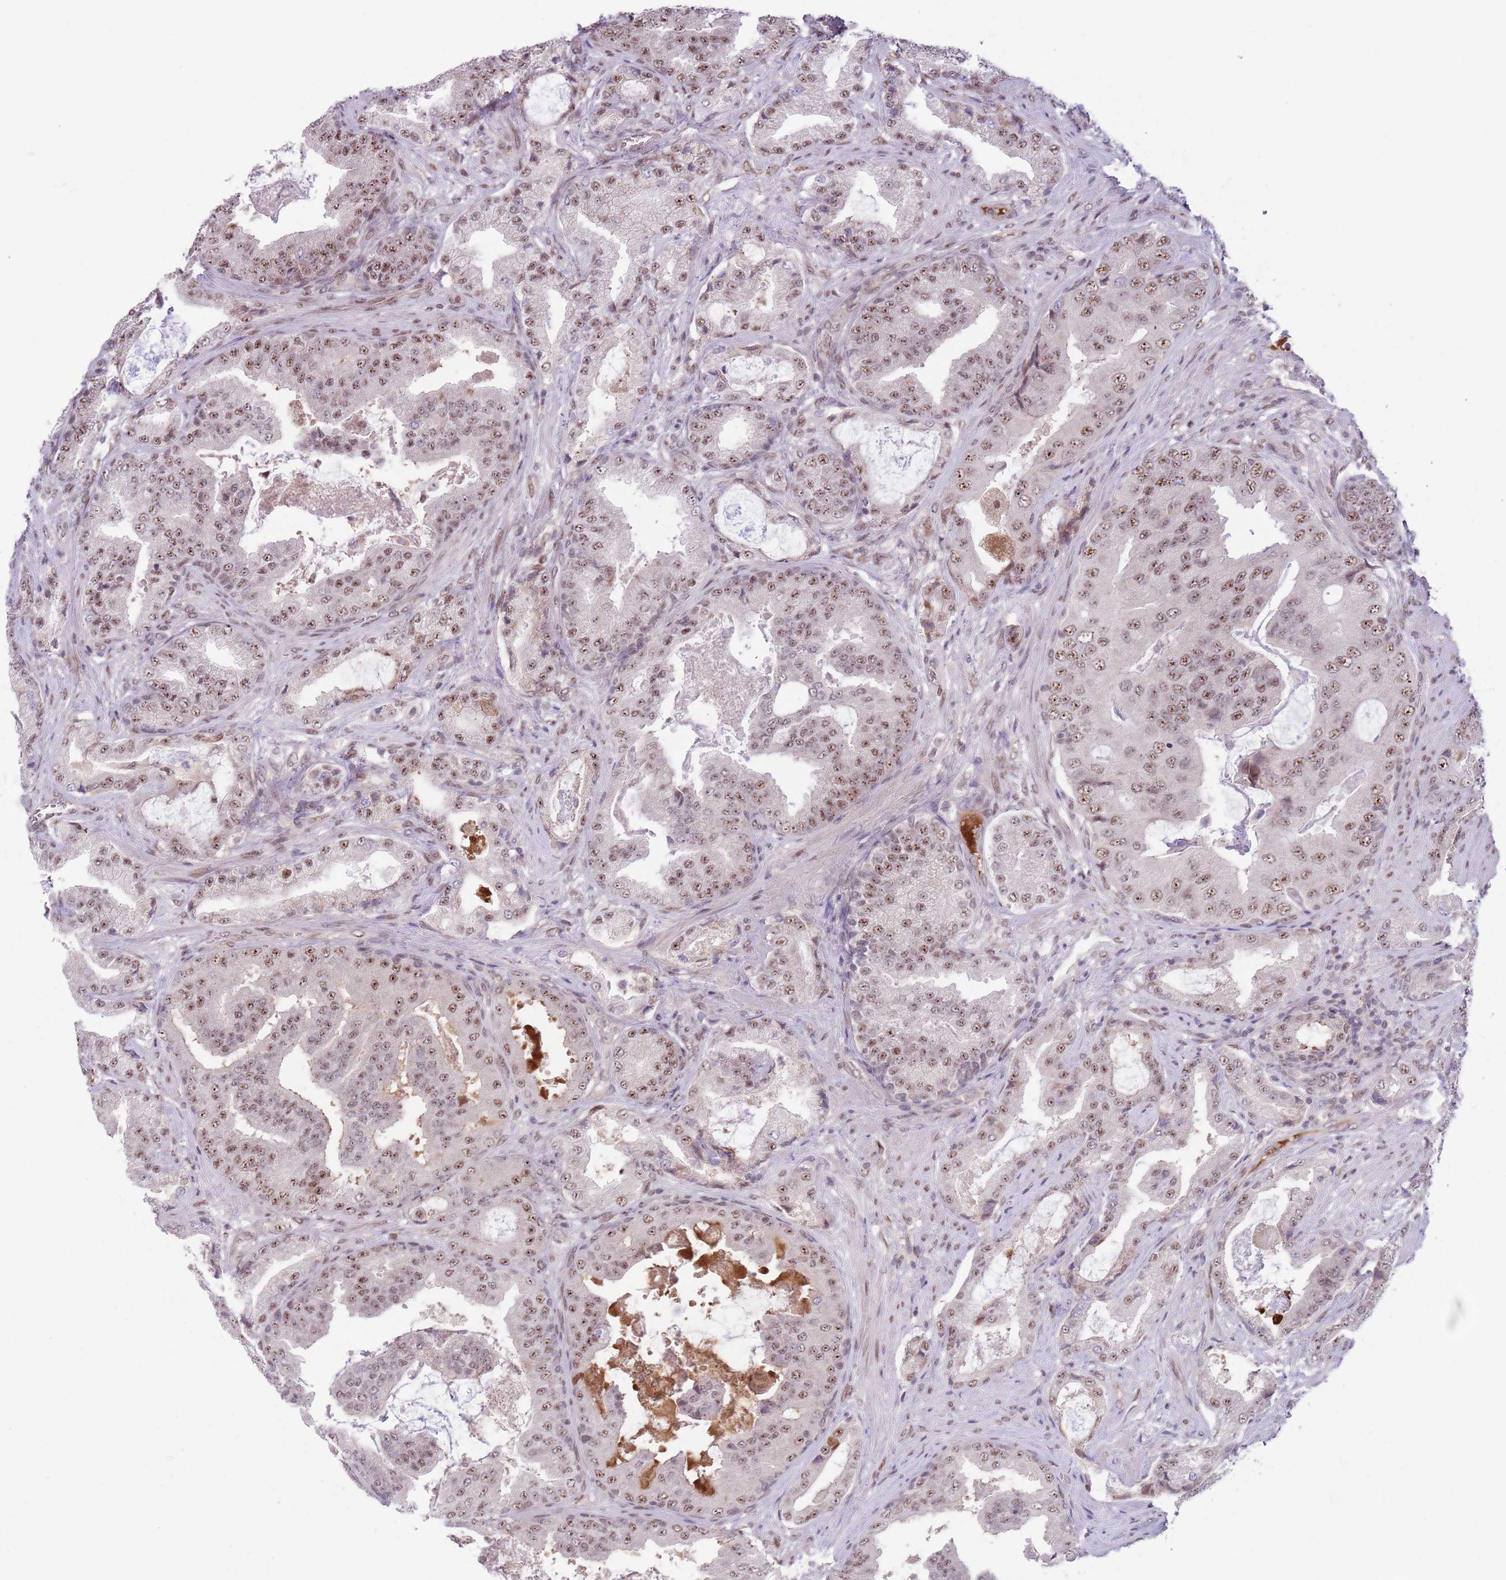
{"staining": {"intensity": "moderate", "quantity": ">75%", "location": "nuclear"}, "tissue": "prostate cancer", "cell_type": "Tumor cells", "image_type": "cancer", "snomed": [{"axis": "morphology", "description": "Adenocarcinoma, High grade"}, {"axis": "topography", "description": "Prostate"}], "caption": "IHC (DAB) staining of prostate cancer demonstrates moderate nuclear protein staining in approximately >75% of tumor cells.", "gene": "SIPA1L3", "patient": {"sex": "male", "age": 68}}